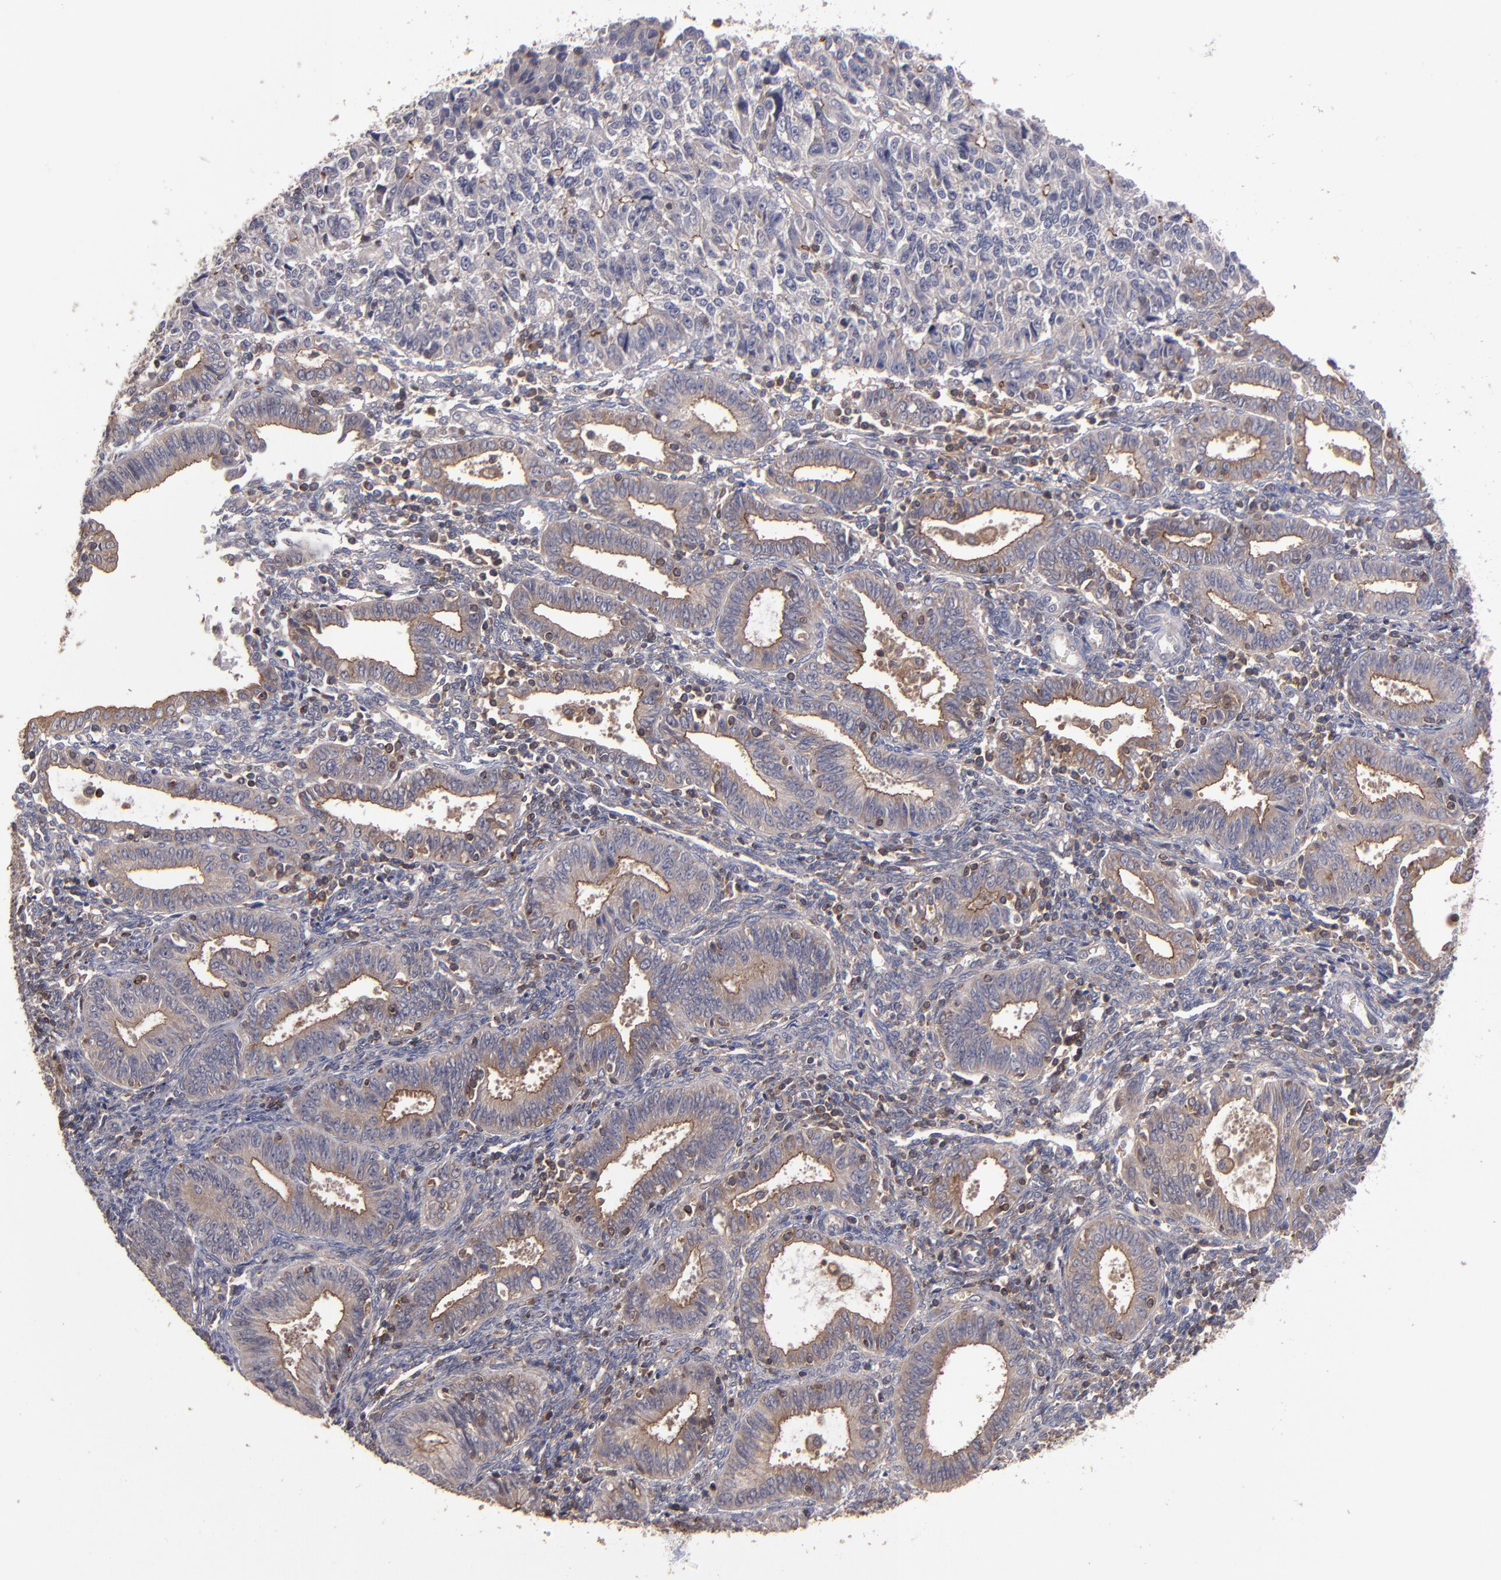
{"staining": {"intensity": "moderate", "quantity": ">75%", "location": "cytoplasmic/membranous"}, "tissue": "endometrial cancer", "cell_type": "Tumor cells", "image_type": "cancer", "snomed": [{"axis": "morphology", "description": "Adenocarcinoma, NOS"}, {"axis": "topography", "description": "Endometrium"}], "caption": "Immunohistochemistry (IHC) photomicrograph of endometrial cancer stained for a protein (brown), which demonstrates medium levels of moderate cytoplasmic/membranous positivity in about >75% of tumor cells.", "gene": "NF2", "patient": {"sex": "female", "age": 42}}